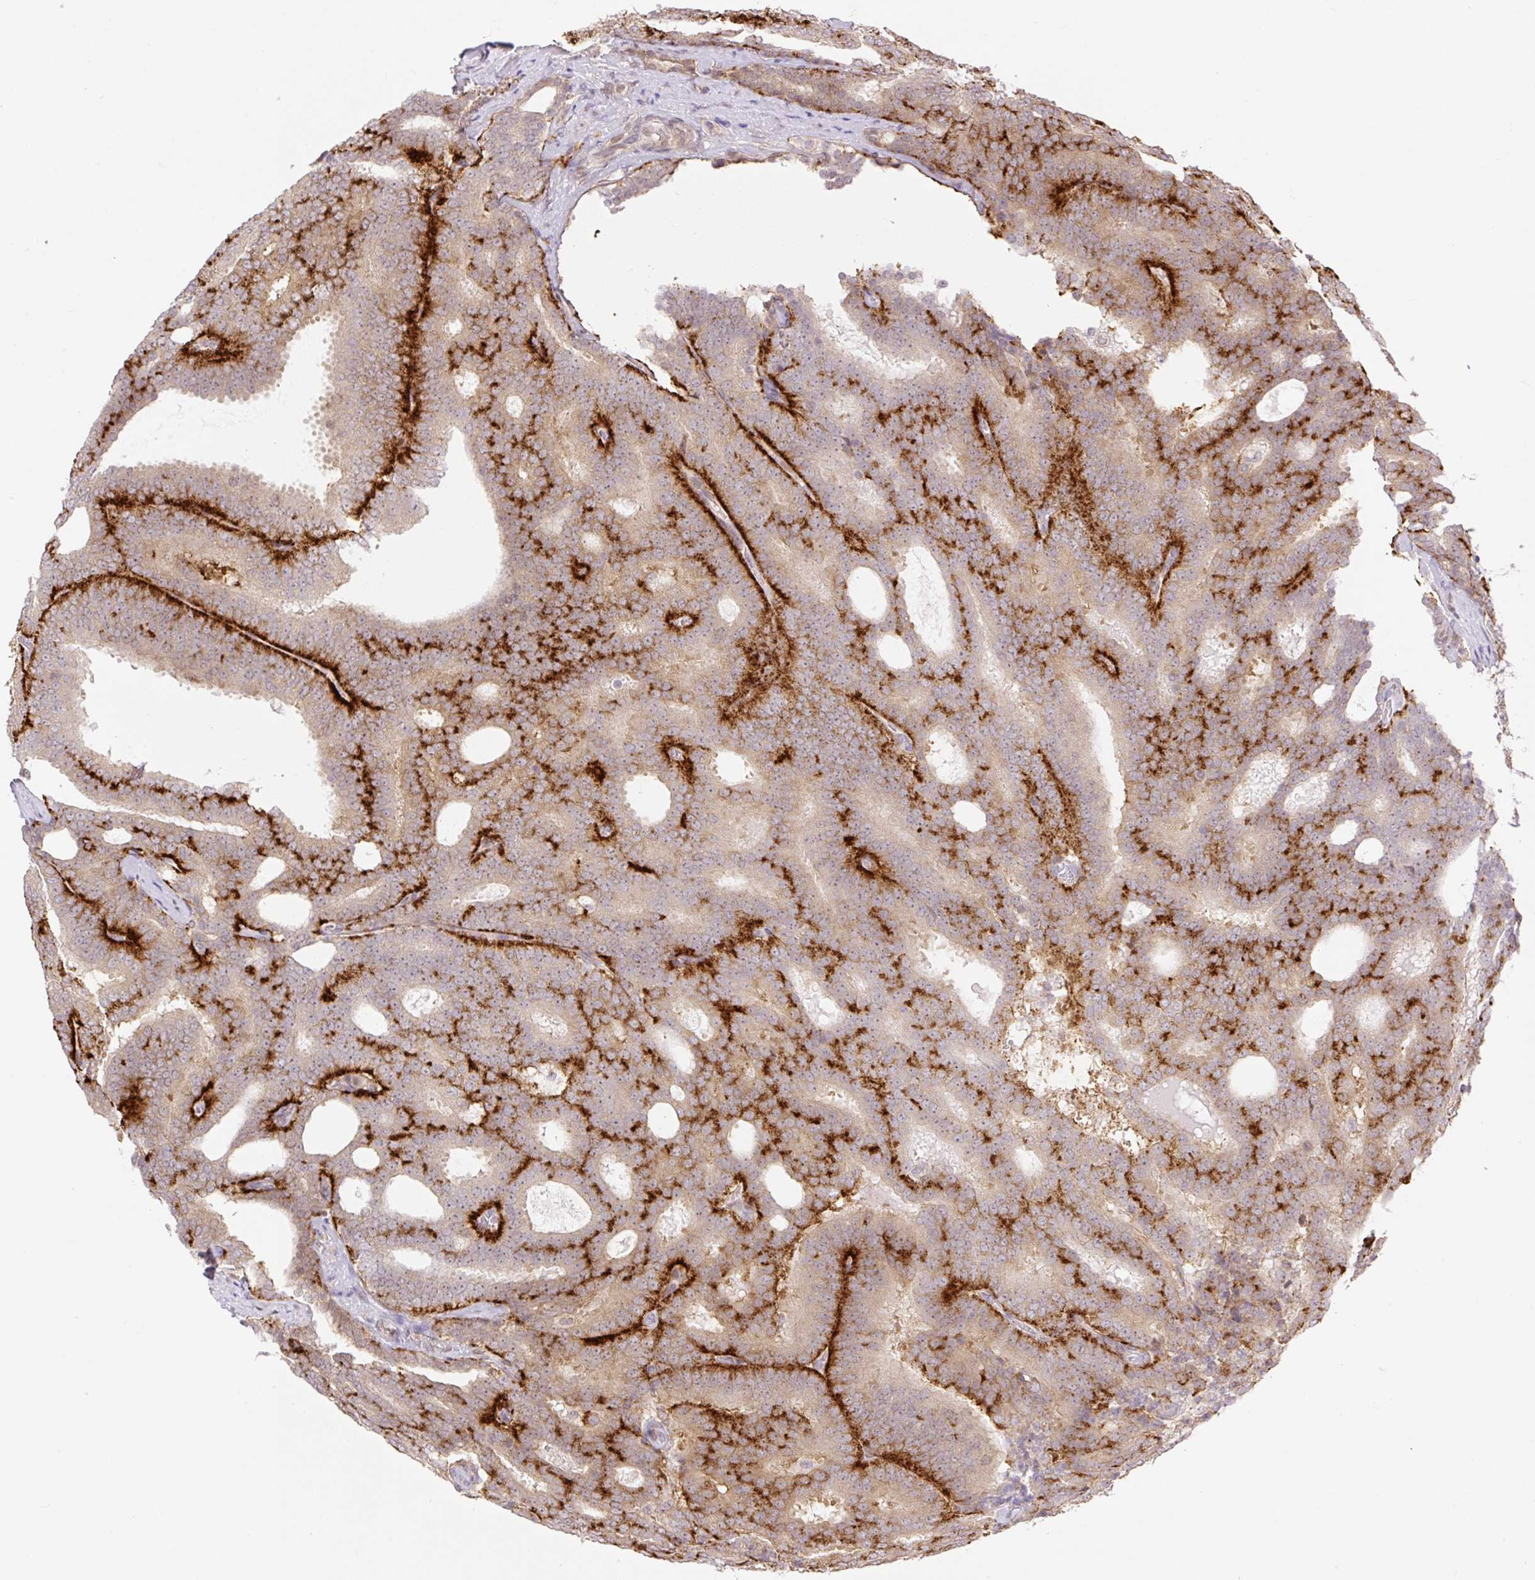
{"staining": {"intensity": "strong", "quantity": "25%-75%", "location": "cytoplasmic/membranous"}, "tissue": "prostate cancer", "cell_type": "Tumor cells", "image_type": "cancer", "snomed": [{"axis": "morphology", "description": "Adenocarcinoma, High grade"}, {"axis": "topography", "description": "Prostate"}], "caption": "DAB immunohistochemical staining of adenocarcinoma (high-grade) (prostate) demonstrates strong cytoplasmic/membranous protein staining in approximately 25%-75% of tumor cells.", "gene": "ZFP41", "patient": {"sex": "male", "age": 65}}